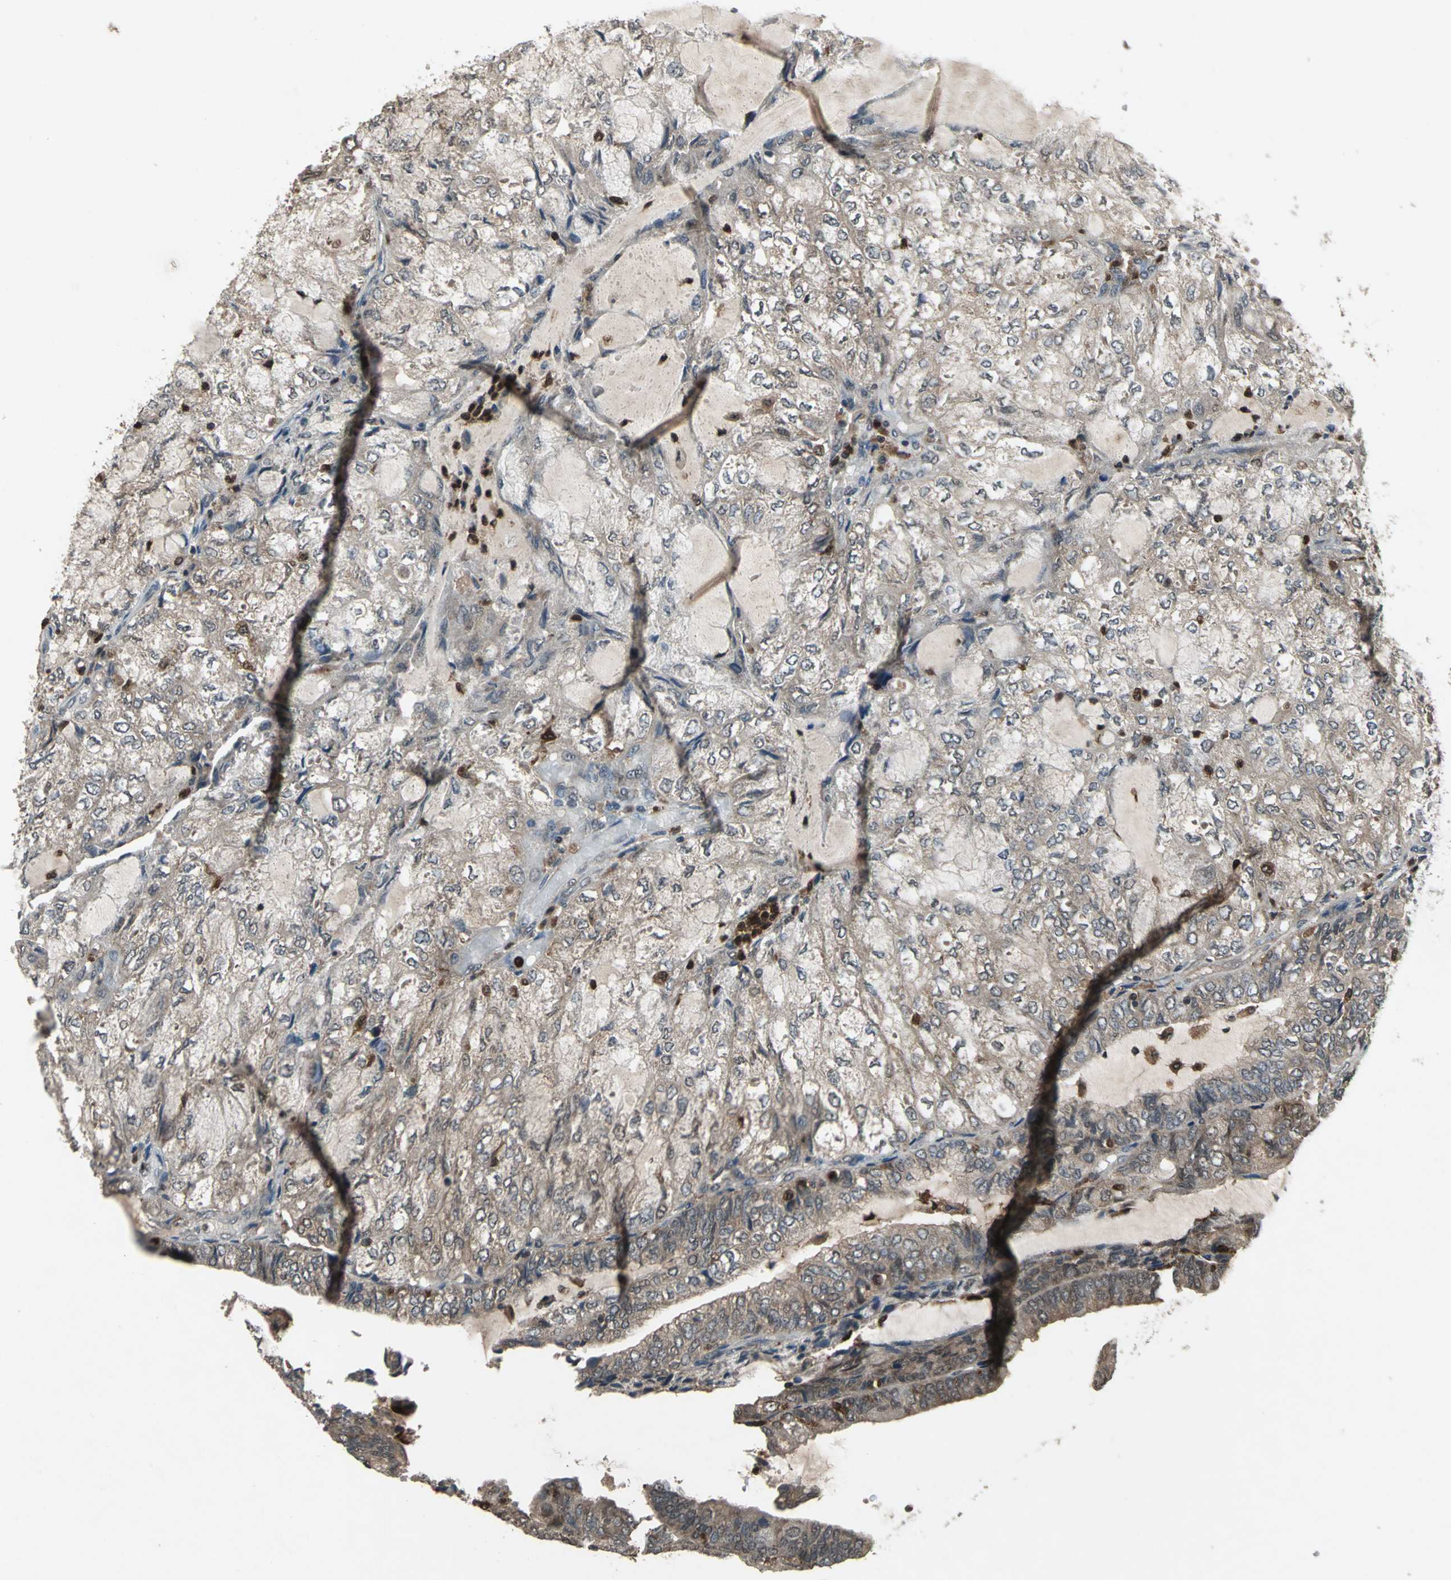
{"staining": {"intensity": "weak", "quantity": "25%-75%", "location": "cytoplasmic/membranous"}, "tissue": "endometrial cancer", "cell_type": "Tumor cells", "image_type": "cancer", "snomed": [{"axis": "morphology", "description": "Adenocarcinoma, NOS"}, {"axis": "topography", "description": "Endometrium"}], "caption": "This is a histology image of IHC staining of adenocarcinoma (endometrial), which shows weak staining in the cytoplasmic/membranous of tumor cells.", "gene": "PYCARD", "patient": {"sex": "female", "age": 81}}